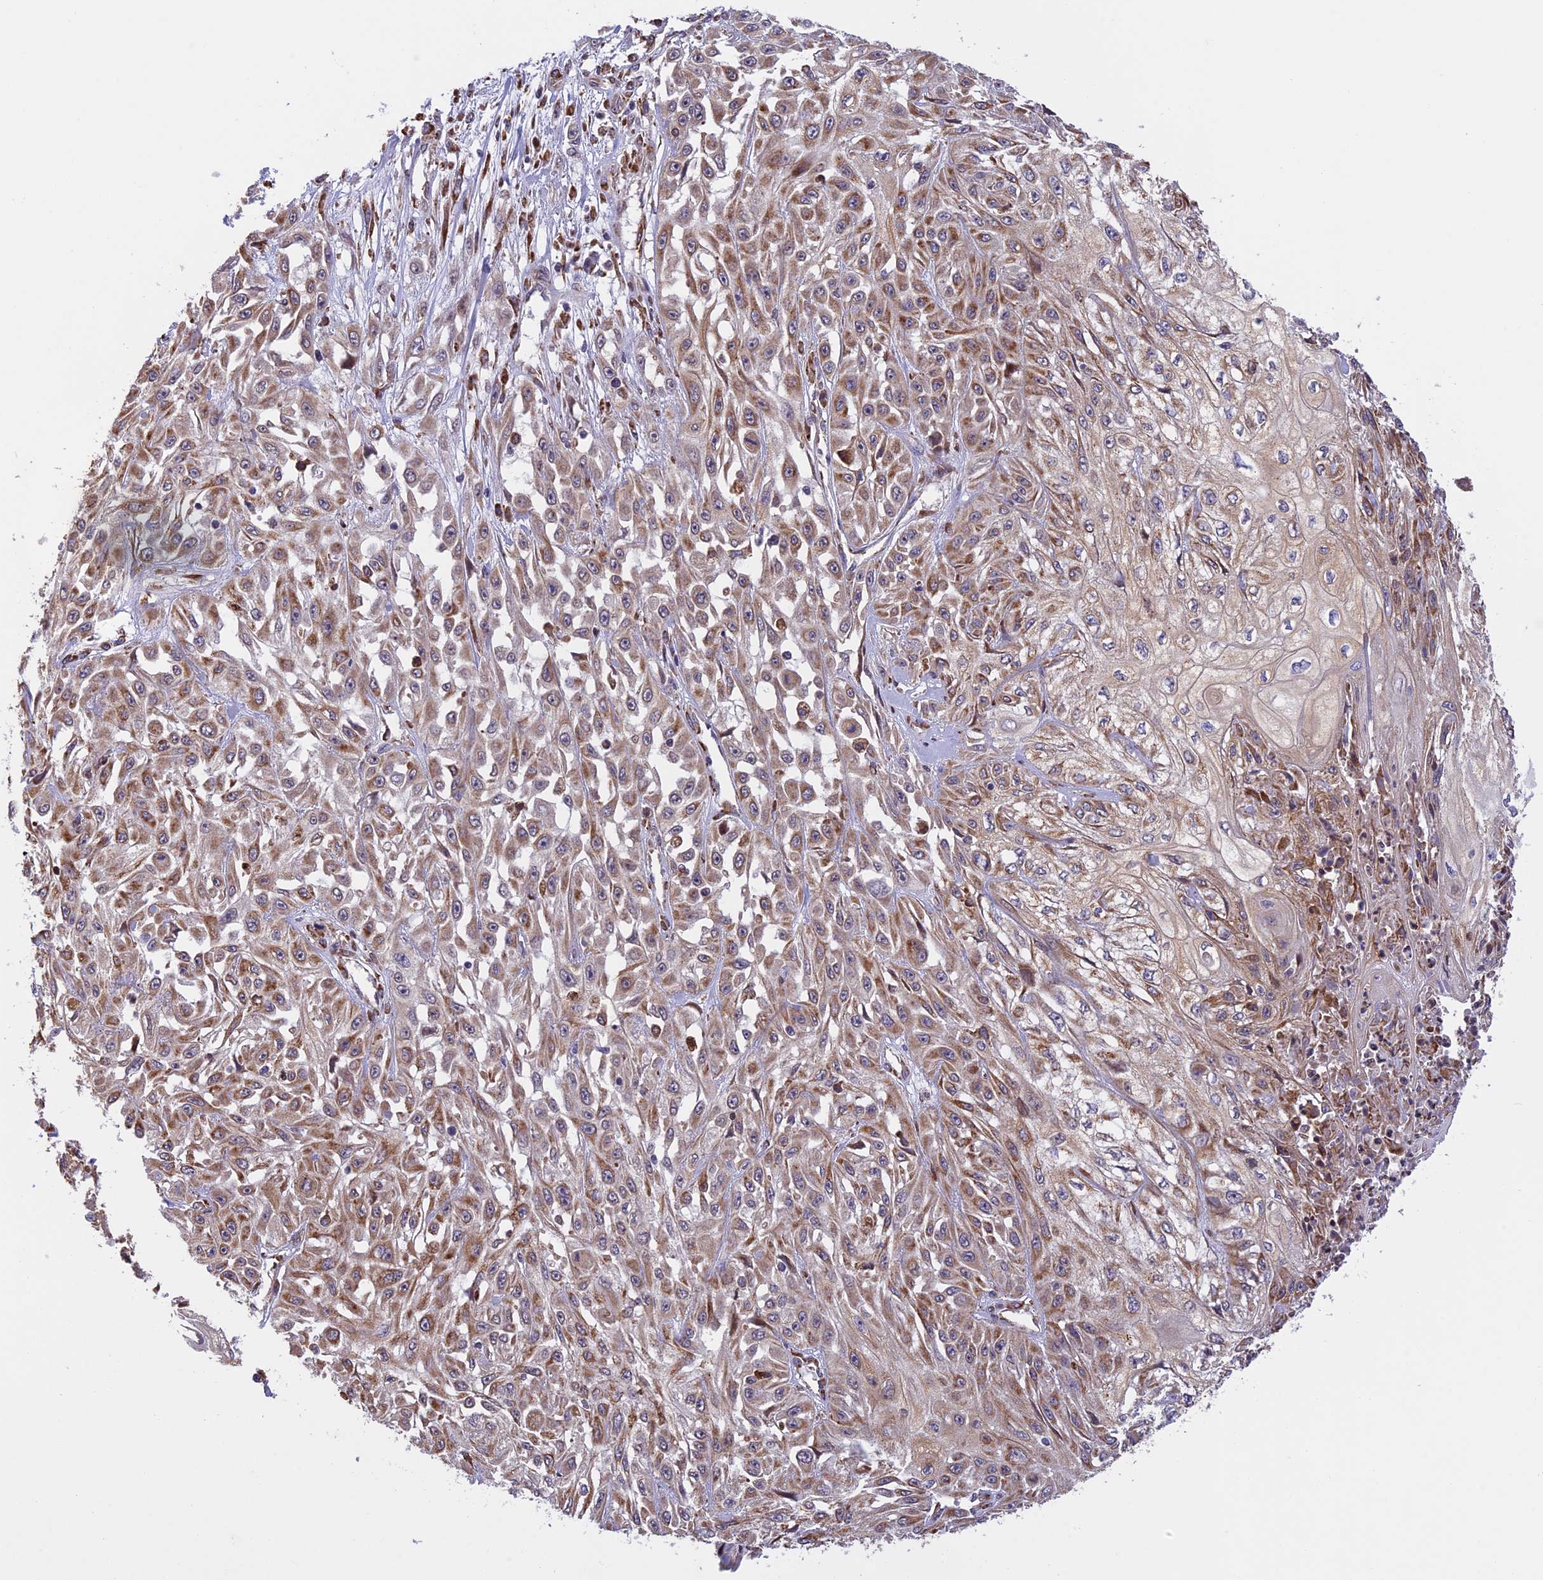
{"staining": {"intensity": "moderate", "quantity": ">75%", "location": "cytoplasmic/membranous"}, "tissue": "skin cancer", "cell_type": "Tumor cells", "image_type": "cancer", "snomed": [{"axis": "morphology", "description": "Squamous cell carcinoma, NOS"}, {"axis": "morphology", "description": "Squamous cell carcinoma, metastatic, NOS"}, {"axis": "topography", "description": "Skin"}, {"axis": "topography", "description": "Lymph node"}], "caption": "There is medium levels of moderate cytoplasmic/membranous expression in tumor cells of skin cancer (metastatic squamous cell carcinoma), as demonstrated by immunohistochemical staining (brown color).", "gene": "DMRTA2", "patient": {"sex": "male", "age": 75}}